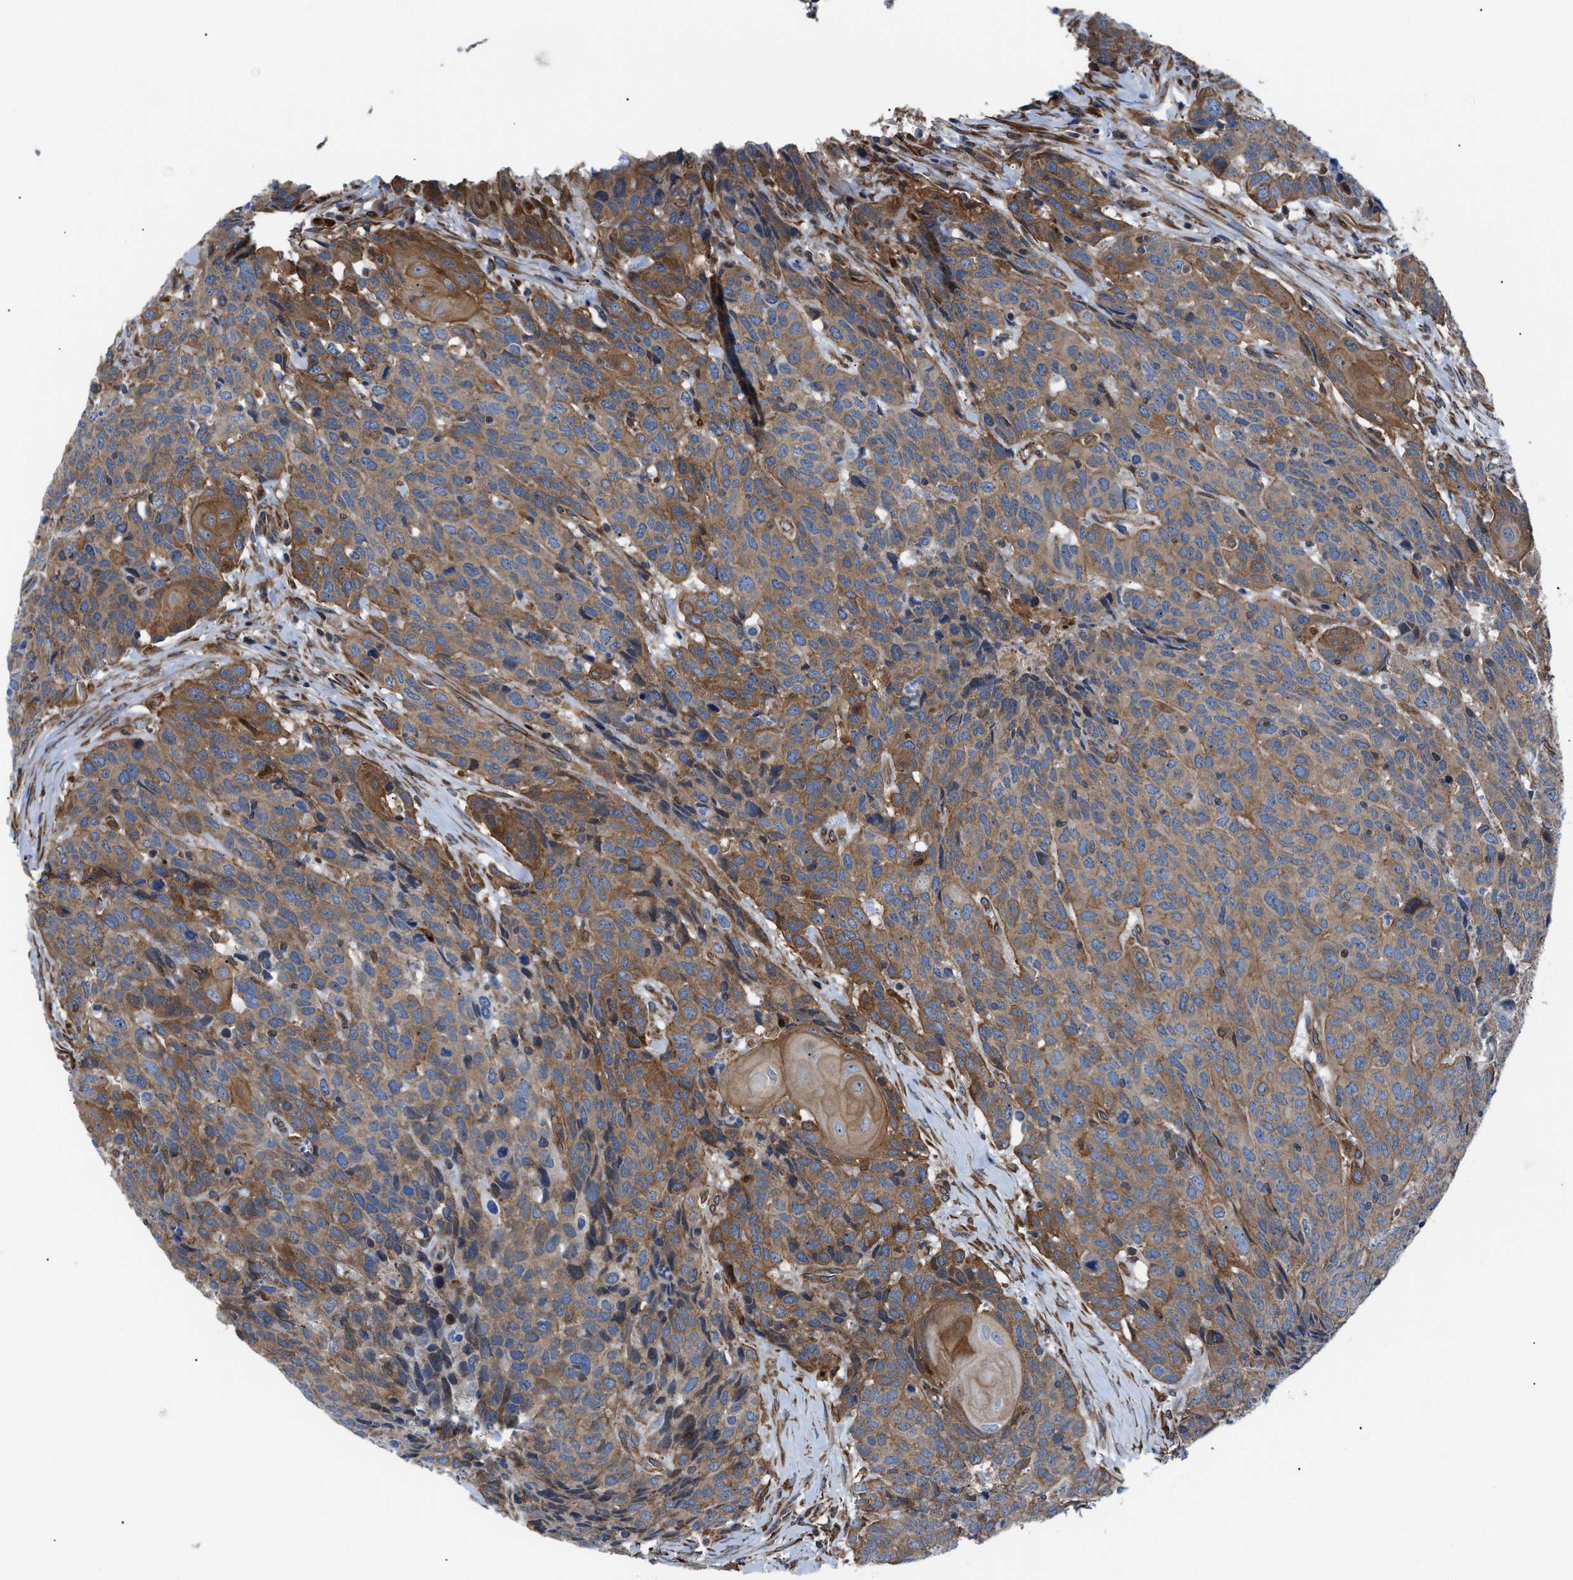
{"staining": {"intensity": "moderate", "quantity": ">75%", "location": "cytoplasmic/membranous"}, "tissue": "head and neck cancer", "cell_type": "Tumor cells", "image_type": "cancer", "snomed": [{"axis": "morphology", "description": "Squamous cell carcinoma, NOS"}, {"axis": "topography", "description": "Head-Neck"}], "caption": "Head and neck cancer stained for a protein displays moderate cytoplasmic/membranous positivity in tumor cells.", "gene": "DMAC1", "patient": {"sex": "male", "age": 66}}